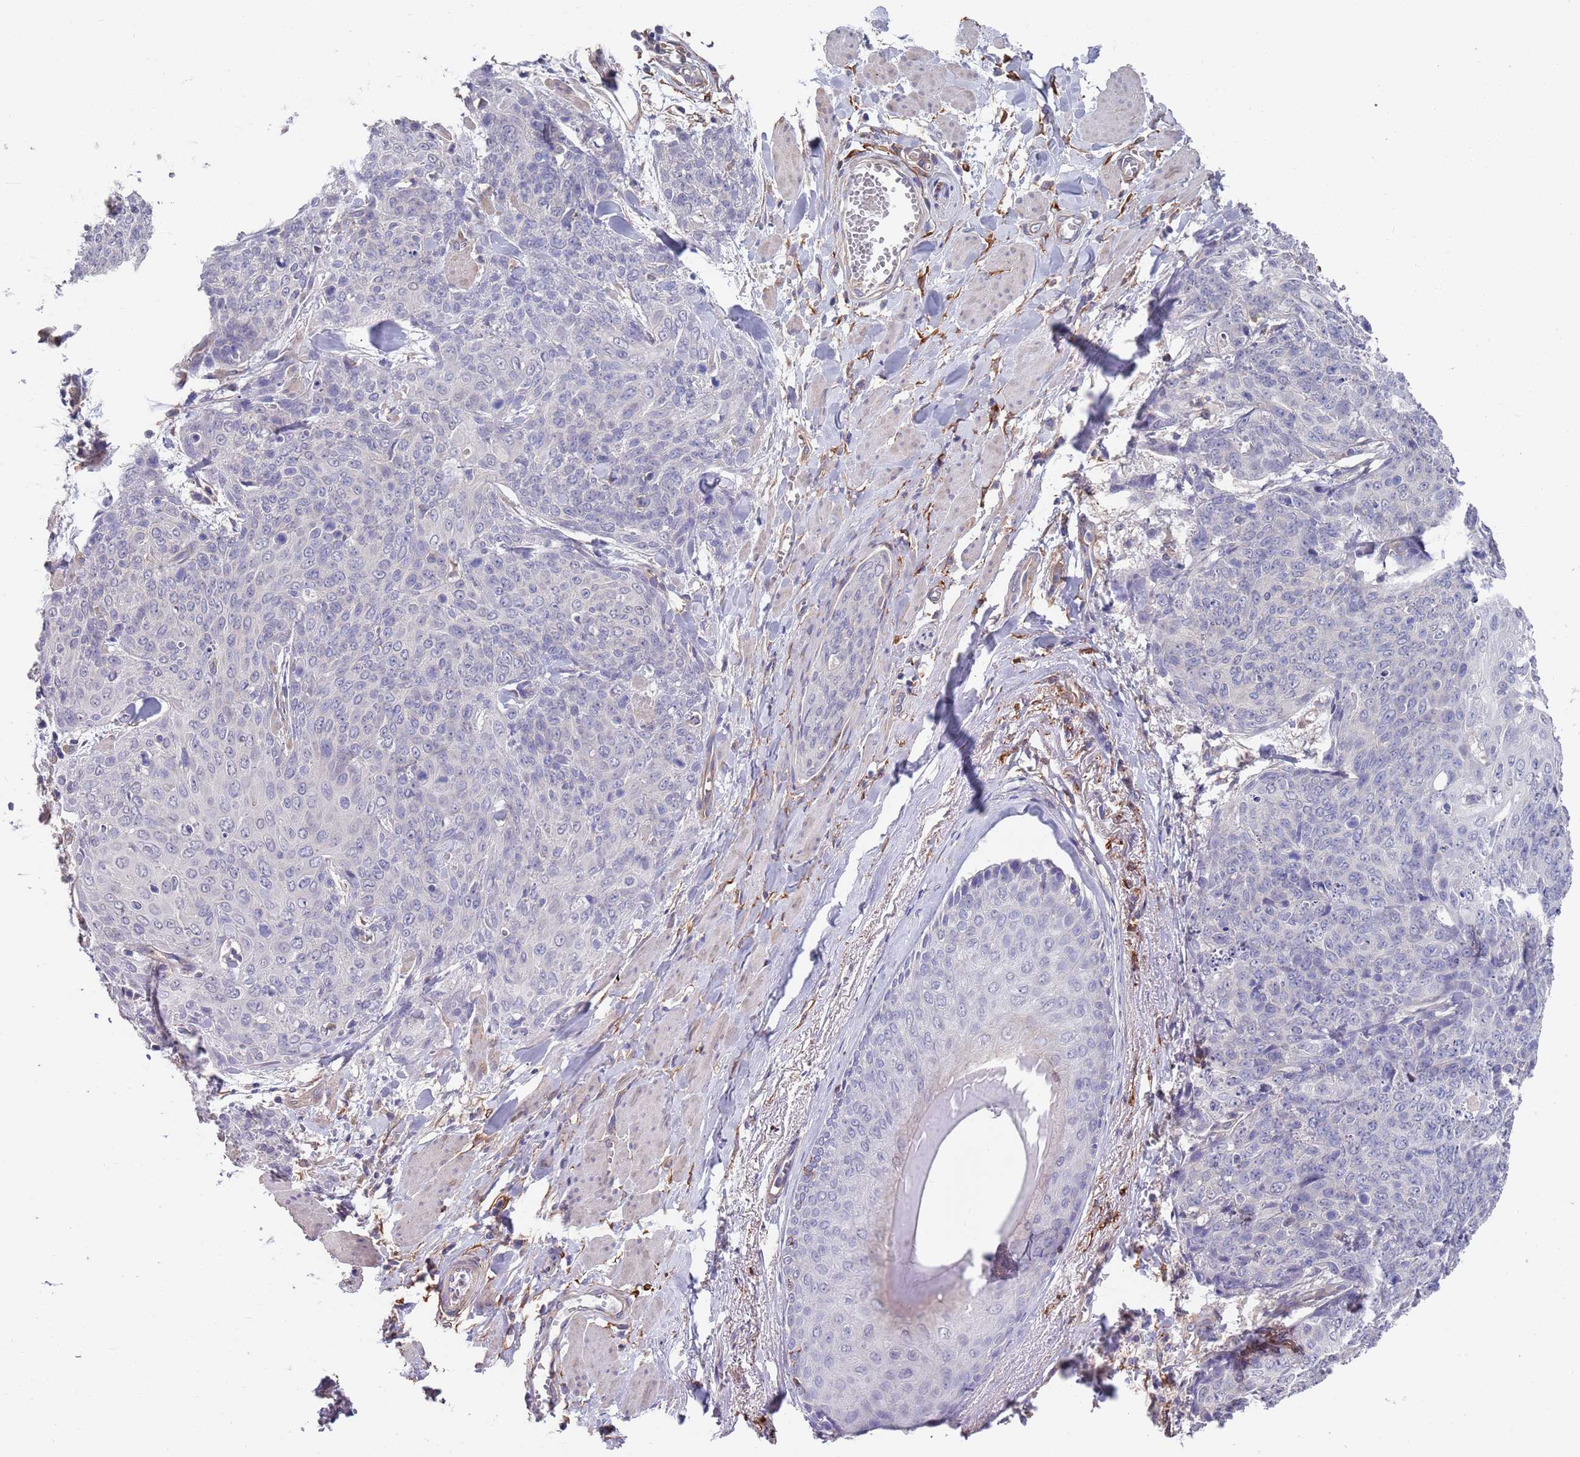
{"staining": {"intensity": "negative", "quantity": "none", "location": "none"}, "tissue": "skin cancer", "cell_type": "Tumor cells", "image_type": "cancer", "snomed": [{"axis": "morphology", "description": "Squamous cell carcinoma, NOS"}, {"axis": "topography", "description": "Skin"}, {"axis": "topography", "description": "Vulva"}], "caption": "This is an immunohistochemistry histopathology image of human skin cancer (squamous cell carcinoma). There is no expression in tumor cells.", "gene": "ANK2", "patient": {"sex": "female", "age": 85}}